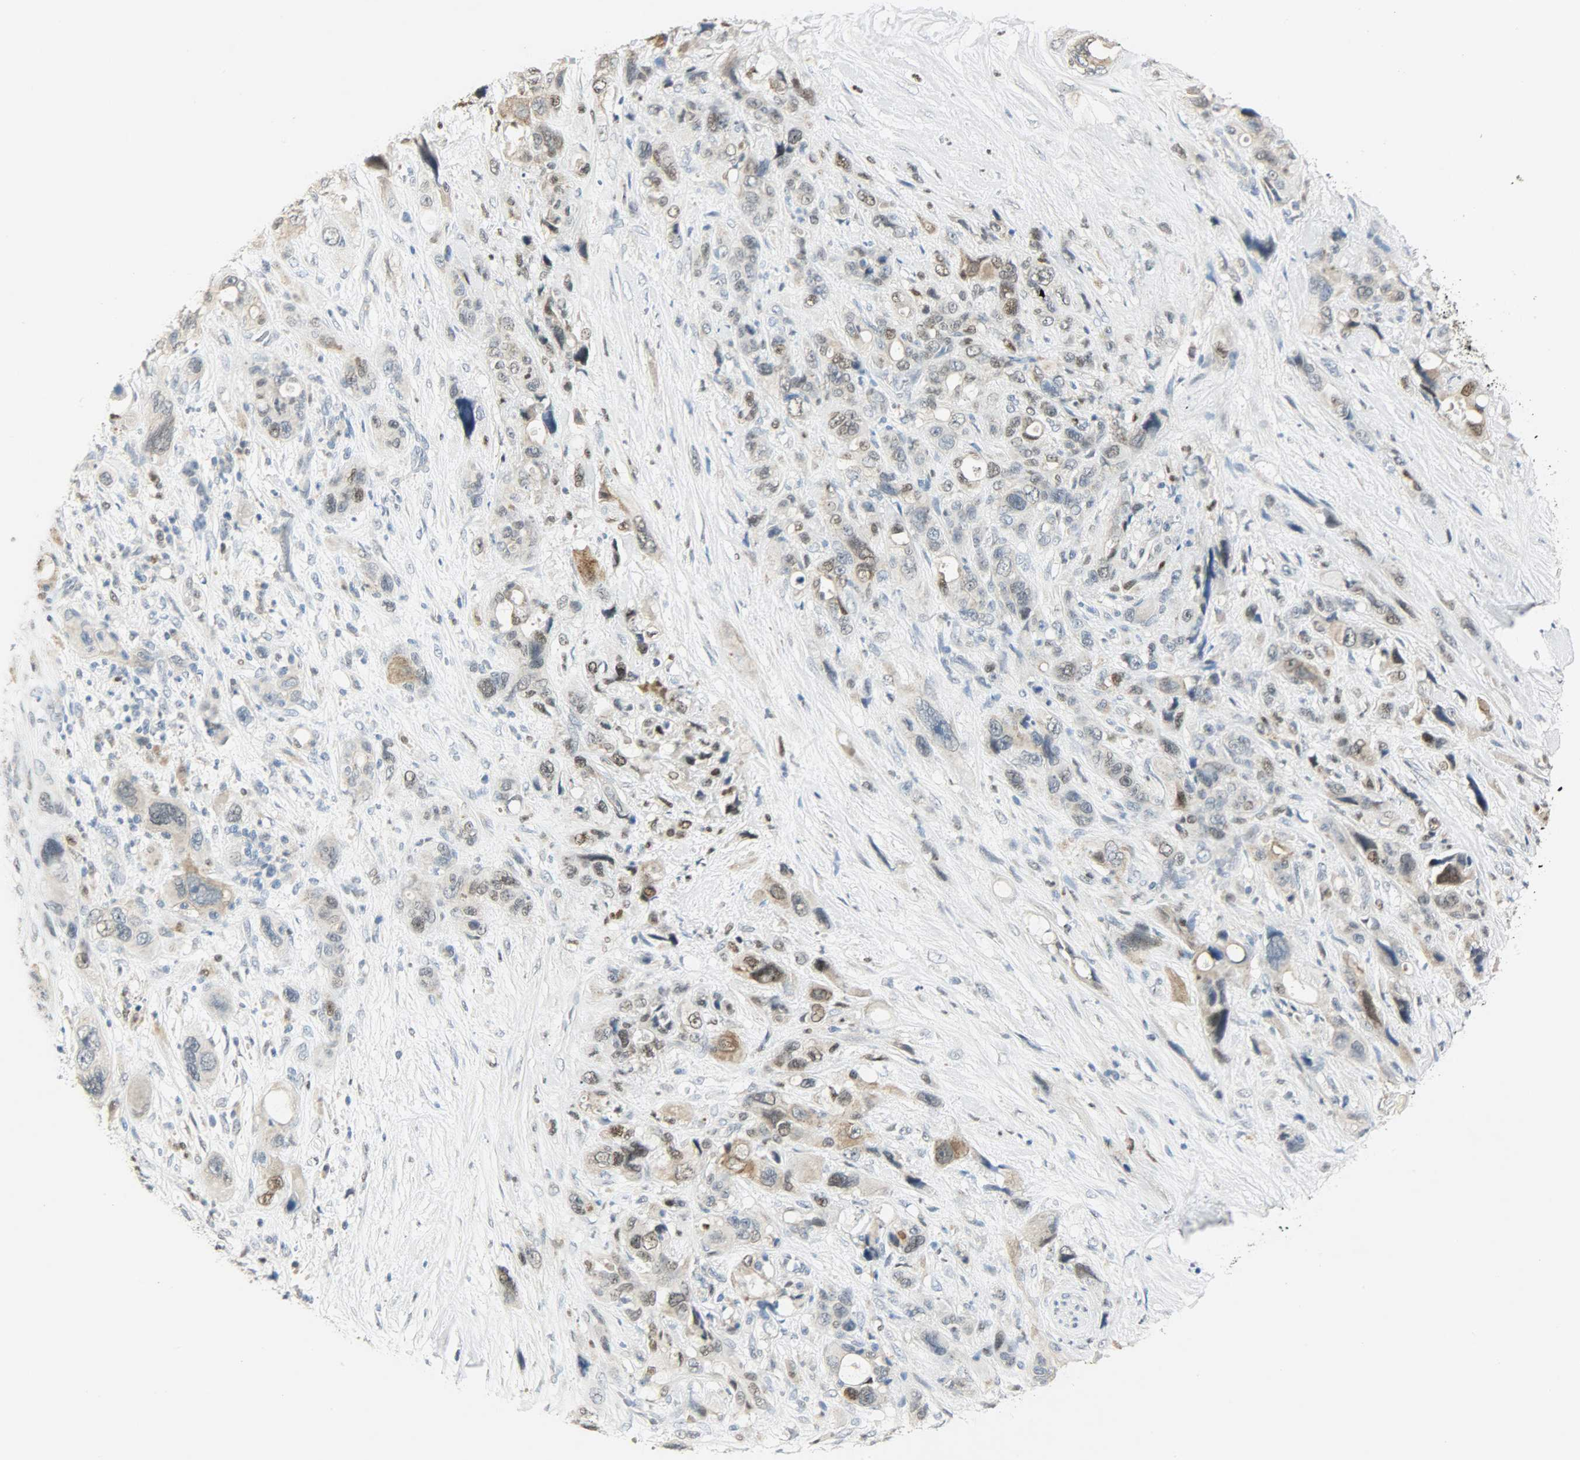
{"staining": {"intensity": "moderate", "quantity": "25%-75%", "location": "nuclear"}, "tissue": "pancreatic cancer", "cell_type": "Tumor cells", "image_type": "cancer", "snomed": [{"axis": "morphology", "description": "Adenocarcinoma, NOS"}, {"axis": "topography", "description": "Pancreas"}], "caption": "The immunohistochemical stain highlights moderate nuclear positivity in tumor cells of pancreatic cancer (adenocarcinoma) tissue.", "gene": "PPARG", "patient": {"sex": "male", "age": 46}}